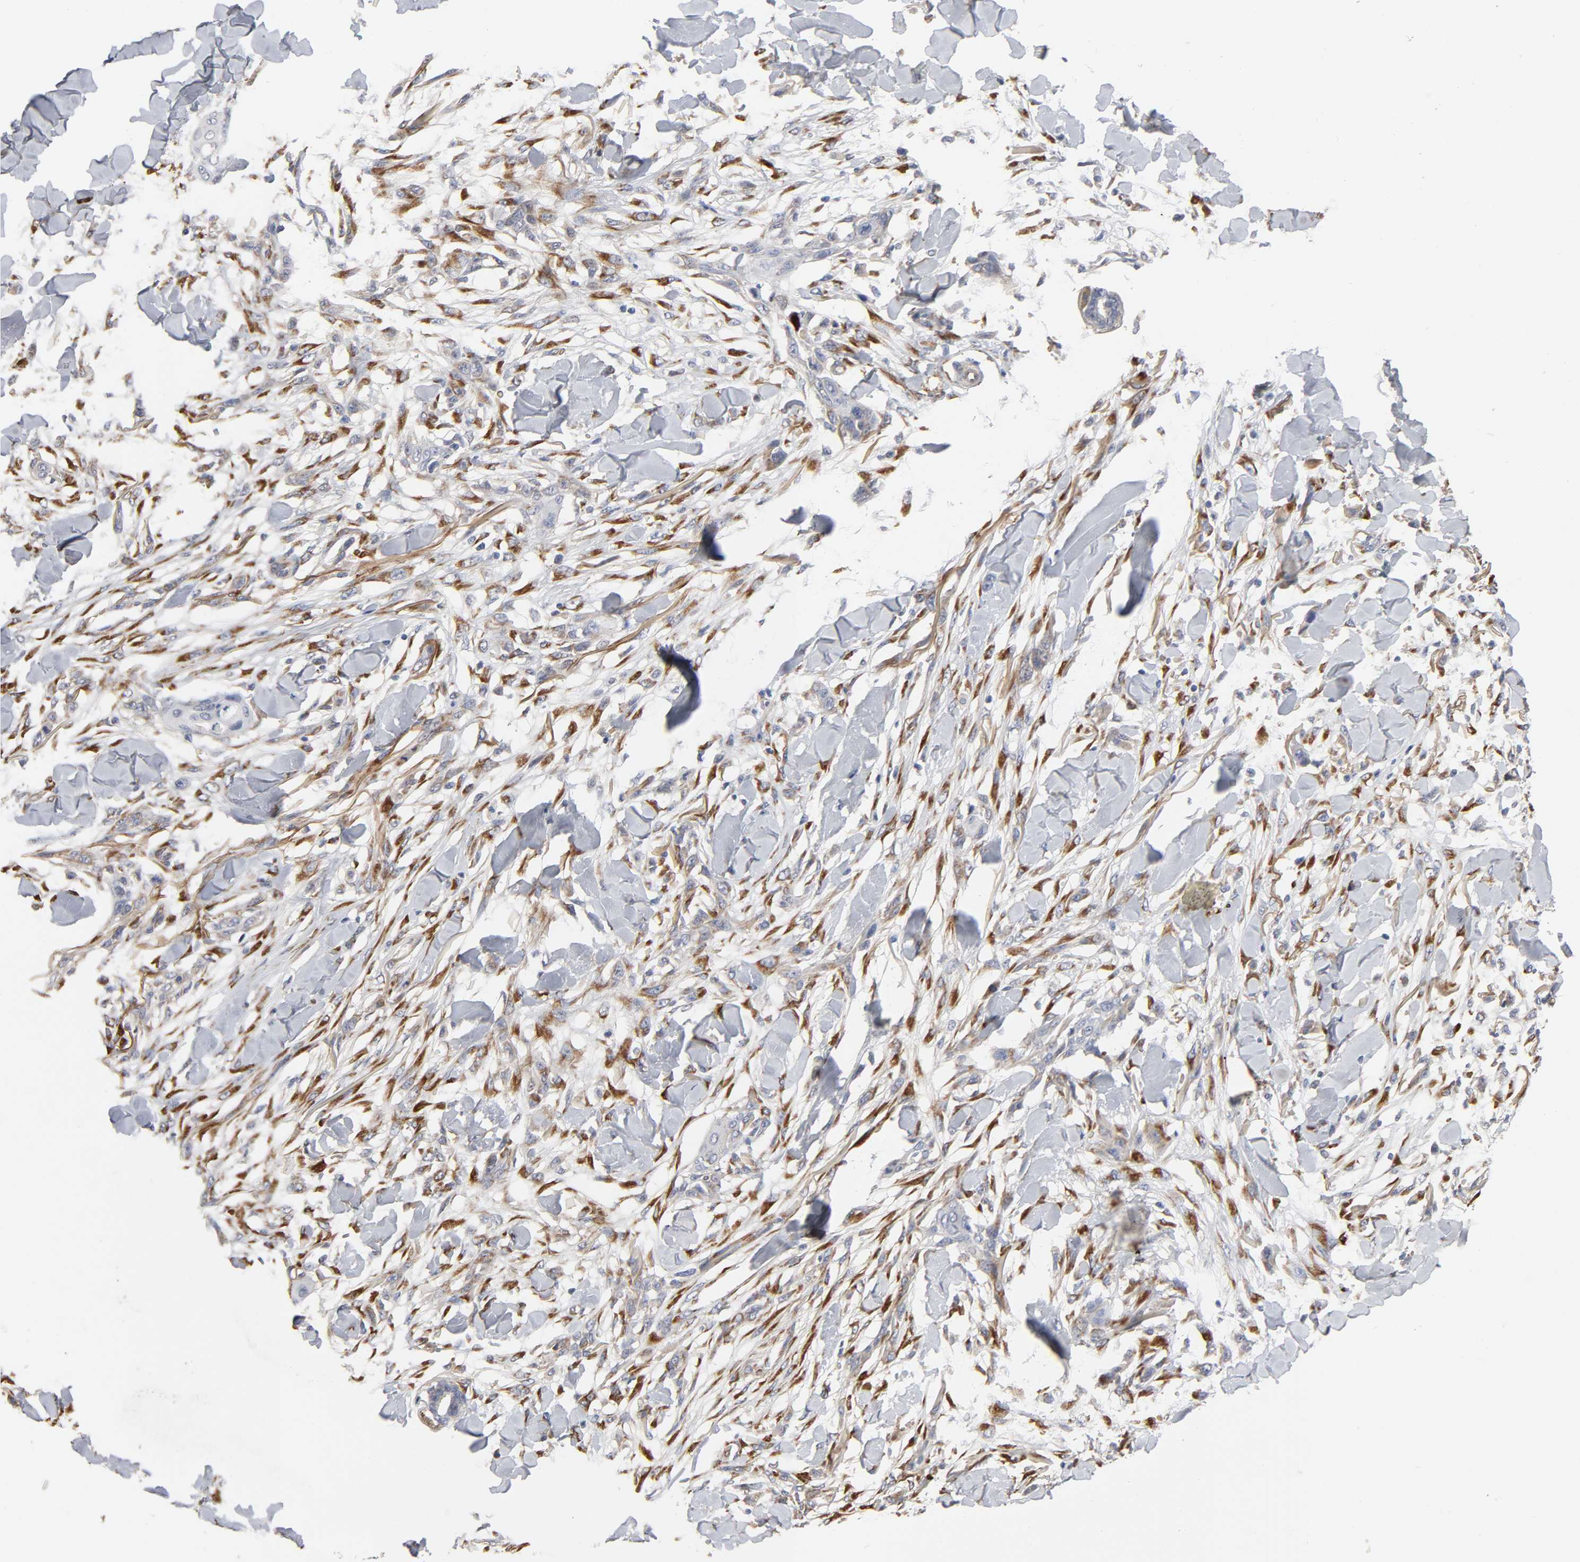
{"staining": {"intensity": "negative", "quantity": "none", "location": "none"}, "tissue": "skin cancer", "cell_type": "Tumor cells", "image_type": "cancer", "snomed": [{"axis": "morphology", "description": "Normal tissue, NOS"}, {"axis": "morphology", "description": "Squamous cell carcinoma, NOS"}, {"axis": "topography", "description": "Skin"}], "caption": "Tumor cells show no significant expression in squamous cell carcinoma (skin).", "gene": "HDLBP", "patient": {"sex": "female", "age": 59}}